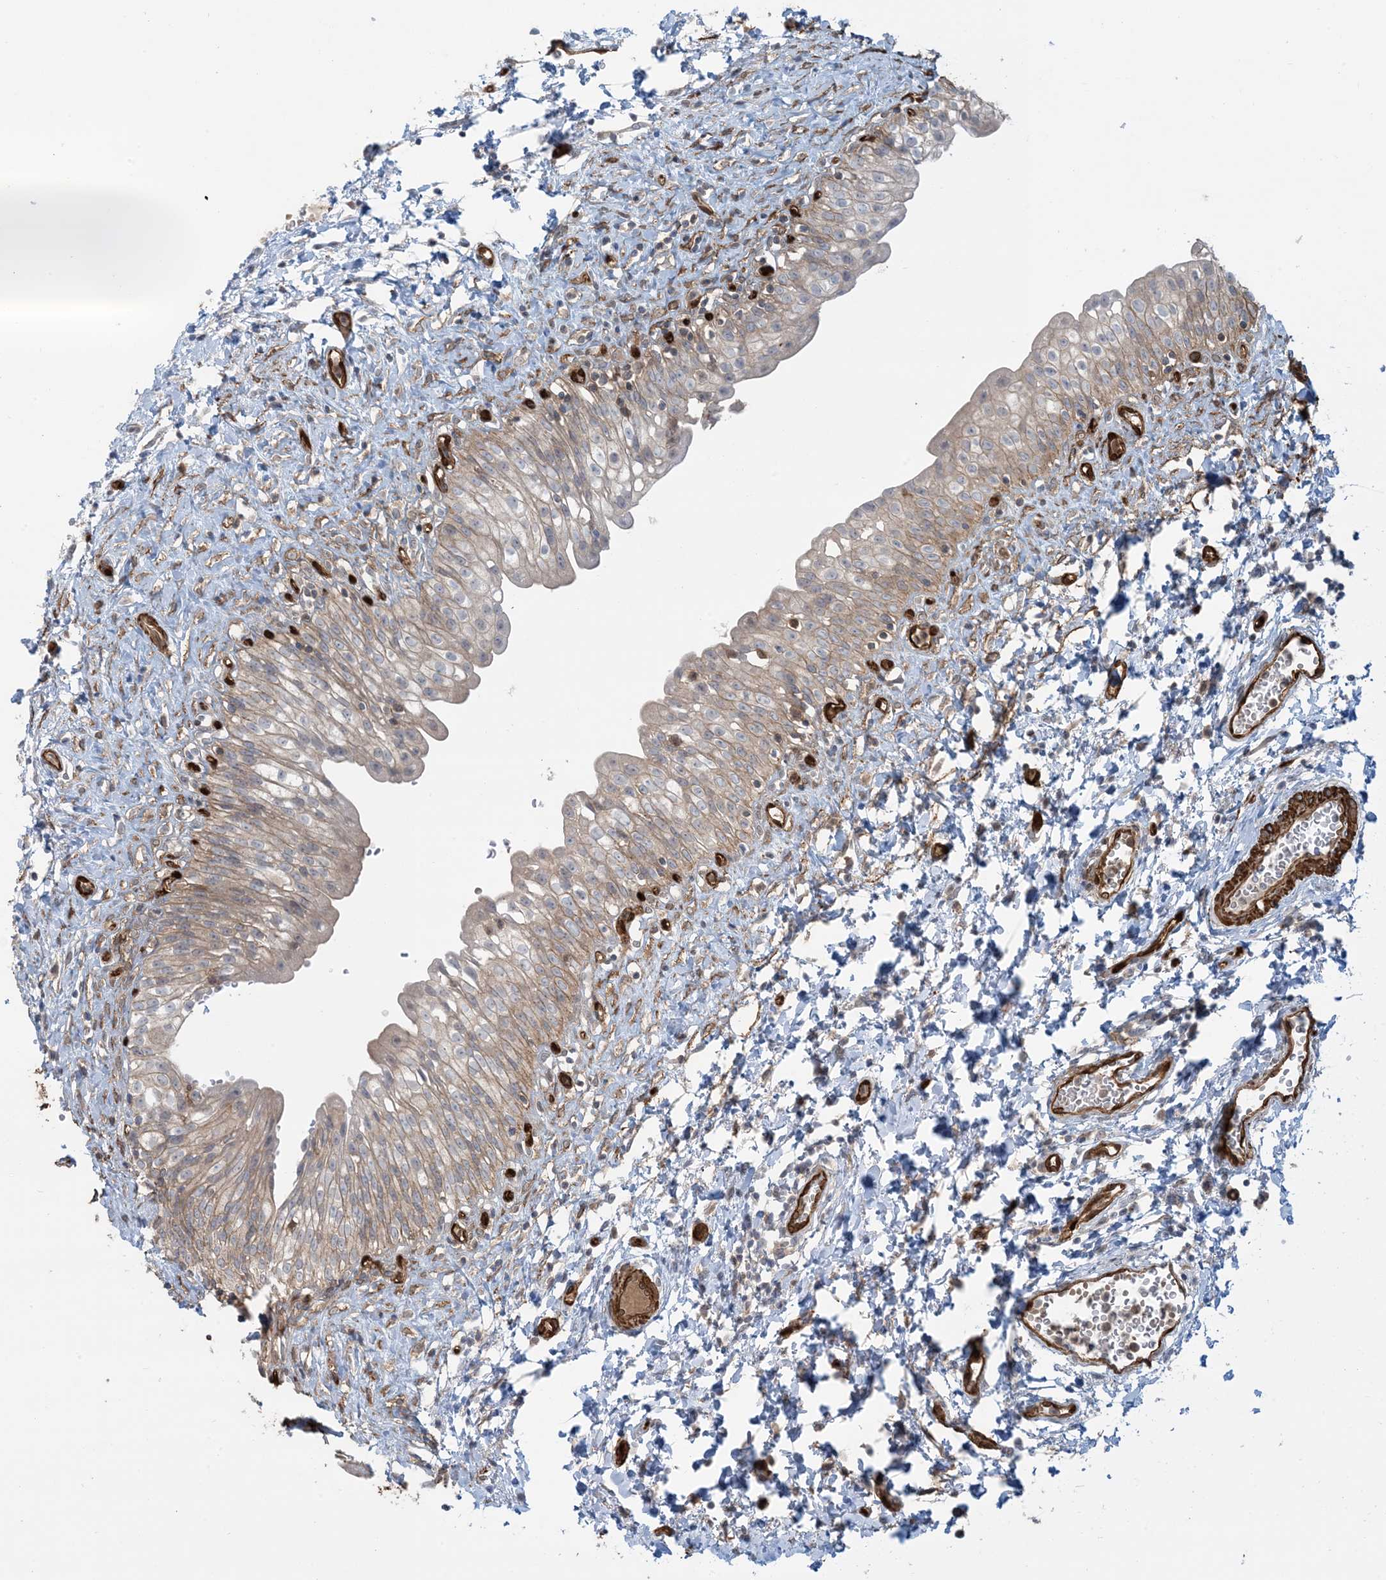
{"staining": {"intensity": "moderate", "quantity": ">75%", "location": "cytoplasmic/membranous"}, "tissue": "urinary bladder", "cell_type": "Urothelial cells", "image_type": "normal", "snomed": [{"axis": "morphology", "description": "Normal tissue, NOS"}, {"axis": "topography", "description": "Urinary bladder"}], "caption": "IHC (DAB) staining of normal urinary bladder demonstrates moderate cytoplasmic/membranous protein staining in about >75% of urothelial cells.", "gene": "PPM1F", "patient": {"sex": "male", "age": 51}}